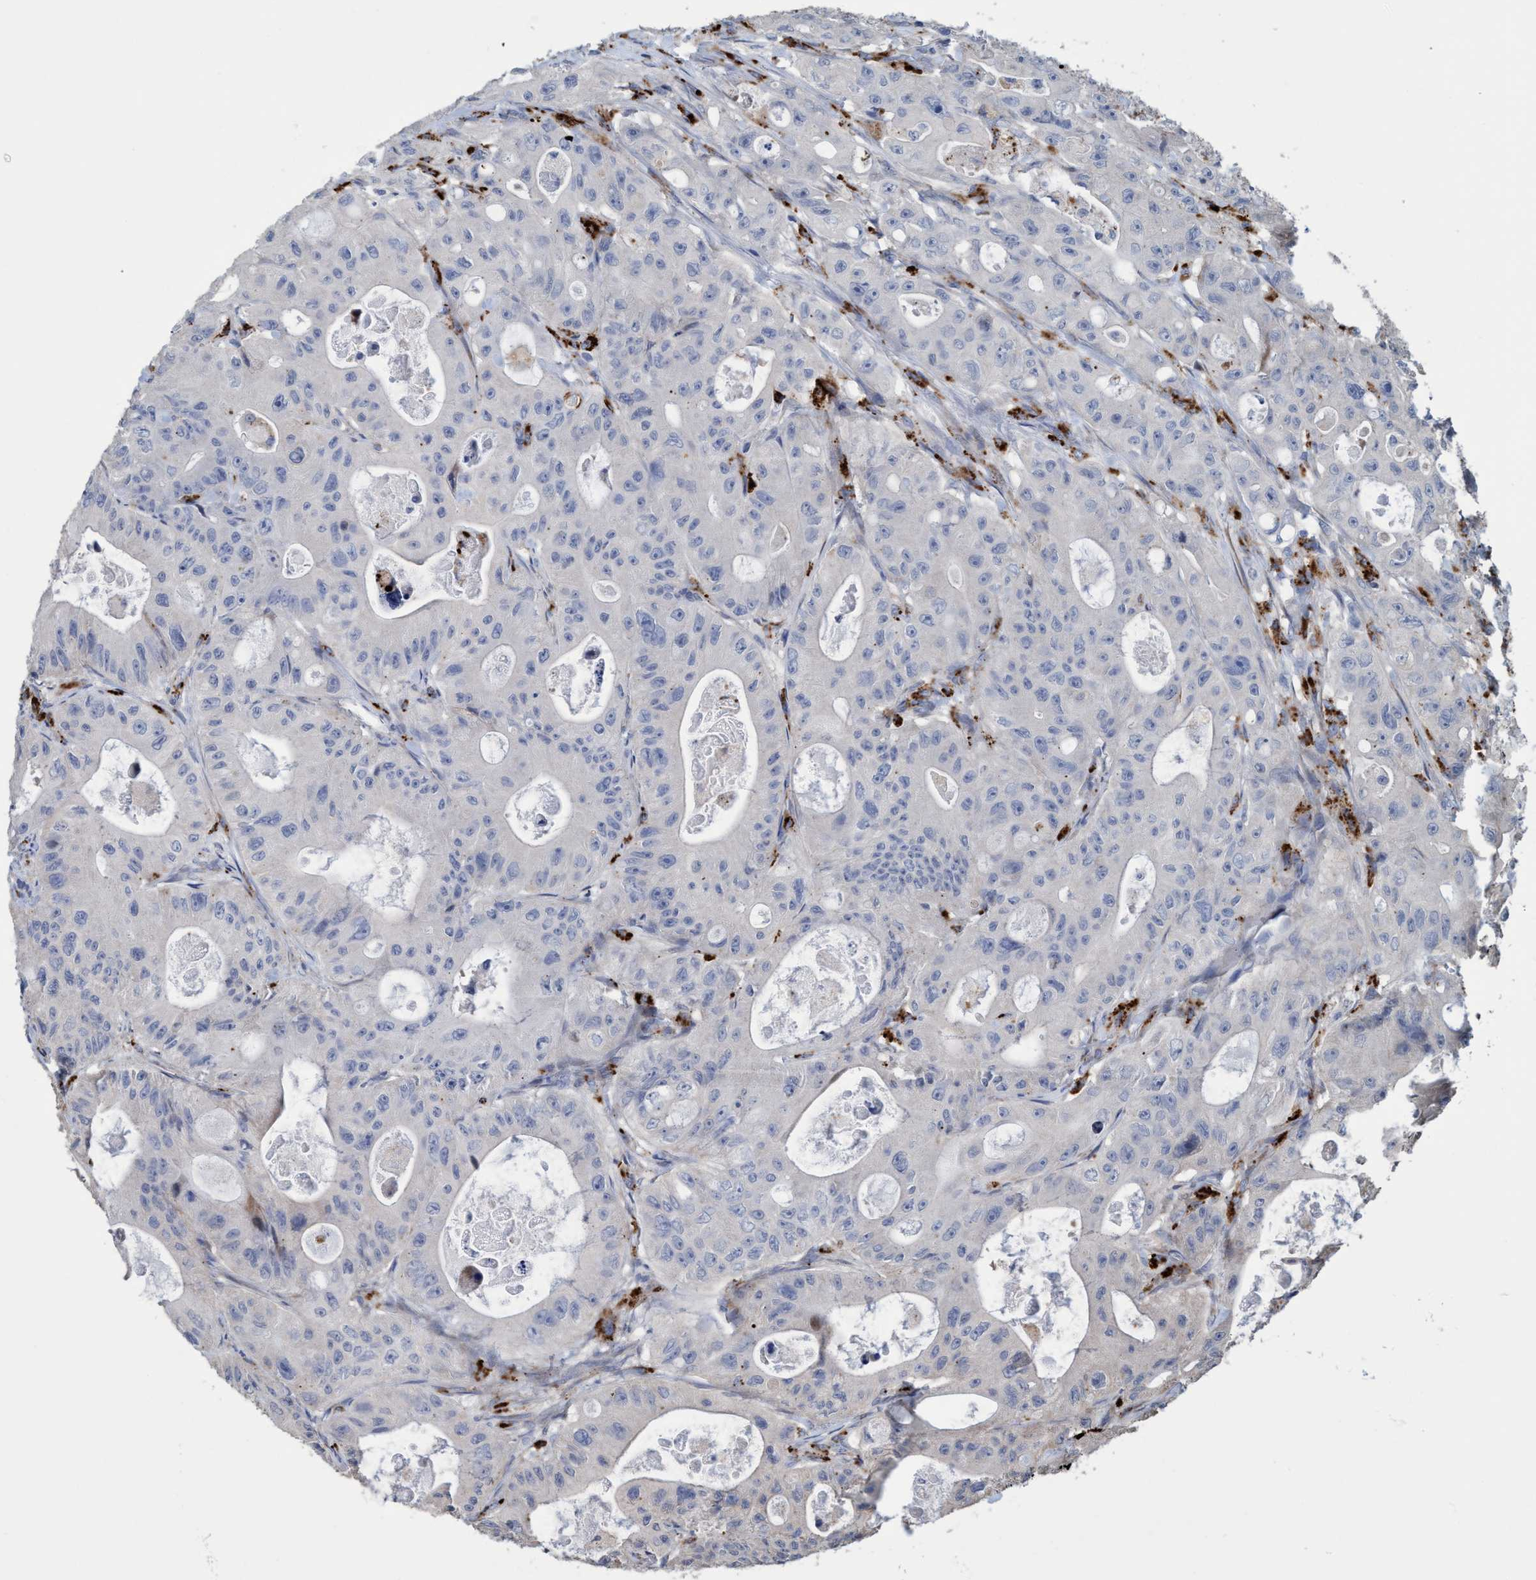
{"staining": {"intensity": "negative", "quantity": "none", "location": "none"}, "tissue": "colorectal cancer", "cell_type": "Tumor cells", "image_type": "cancer", "snomed": [{"axis": "morphology", "description": "Adenocarcinoma, NOS"}, {"axis": "topography", "description": "Colon"}], "caption": "The histopathology image exhibits no significant positivity in tumor cells of colorectal cancer (adenocarcinoma).", "gene": "BBS9", "patient": {"sex": "female", "age": 46}}